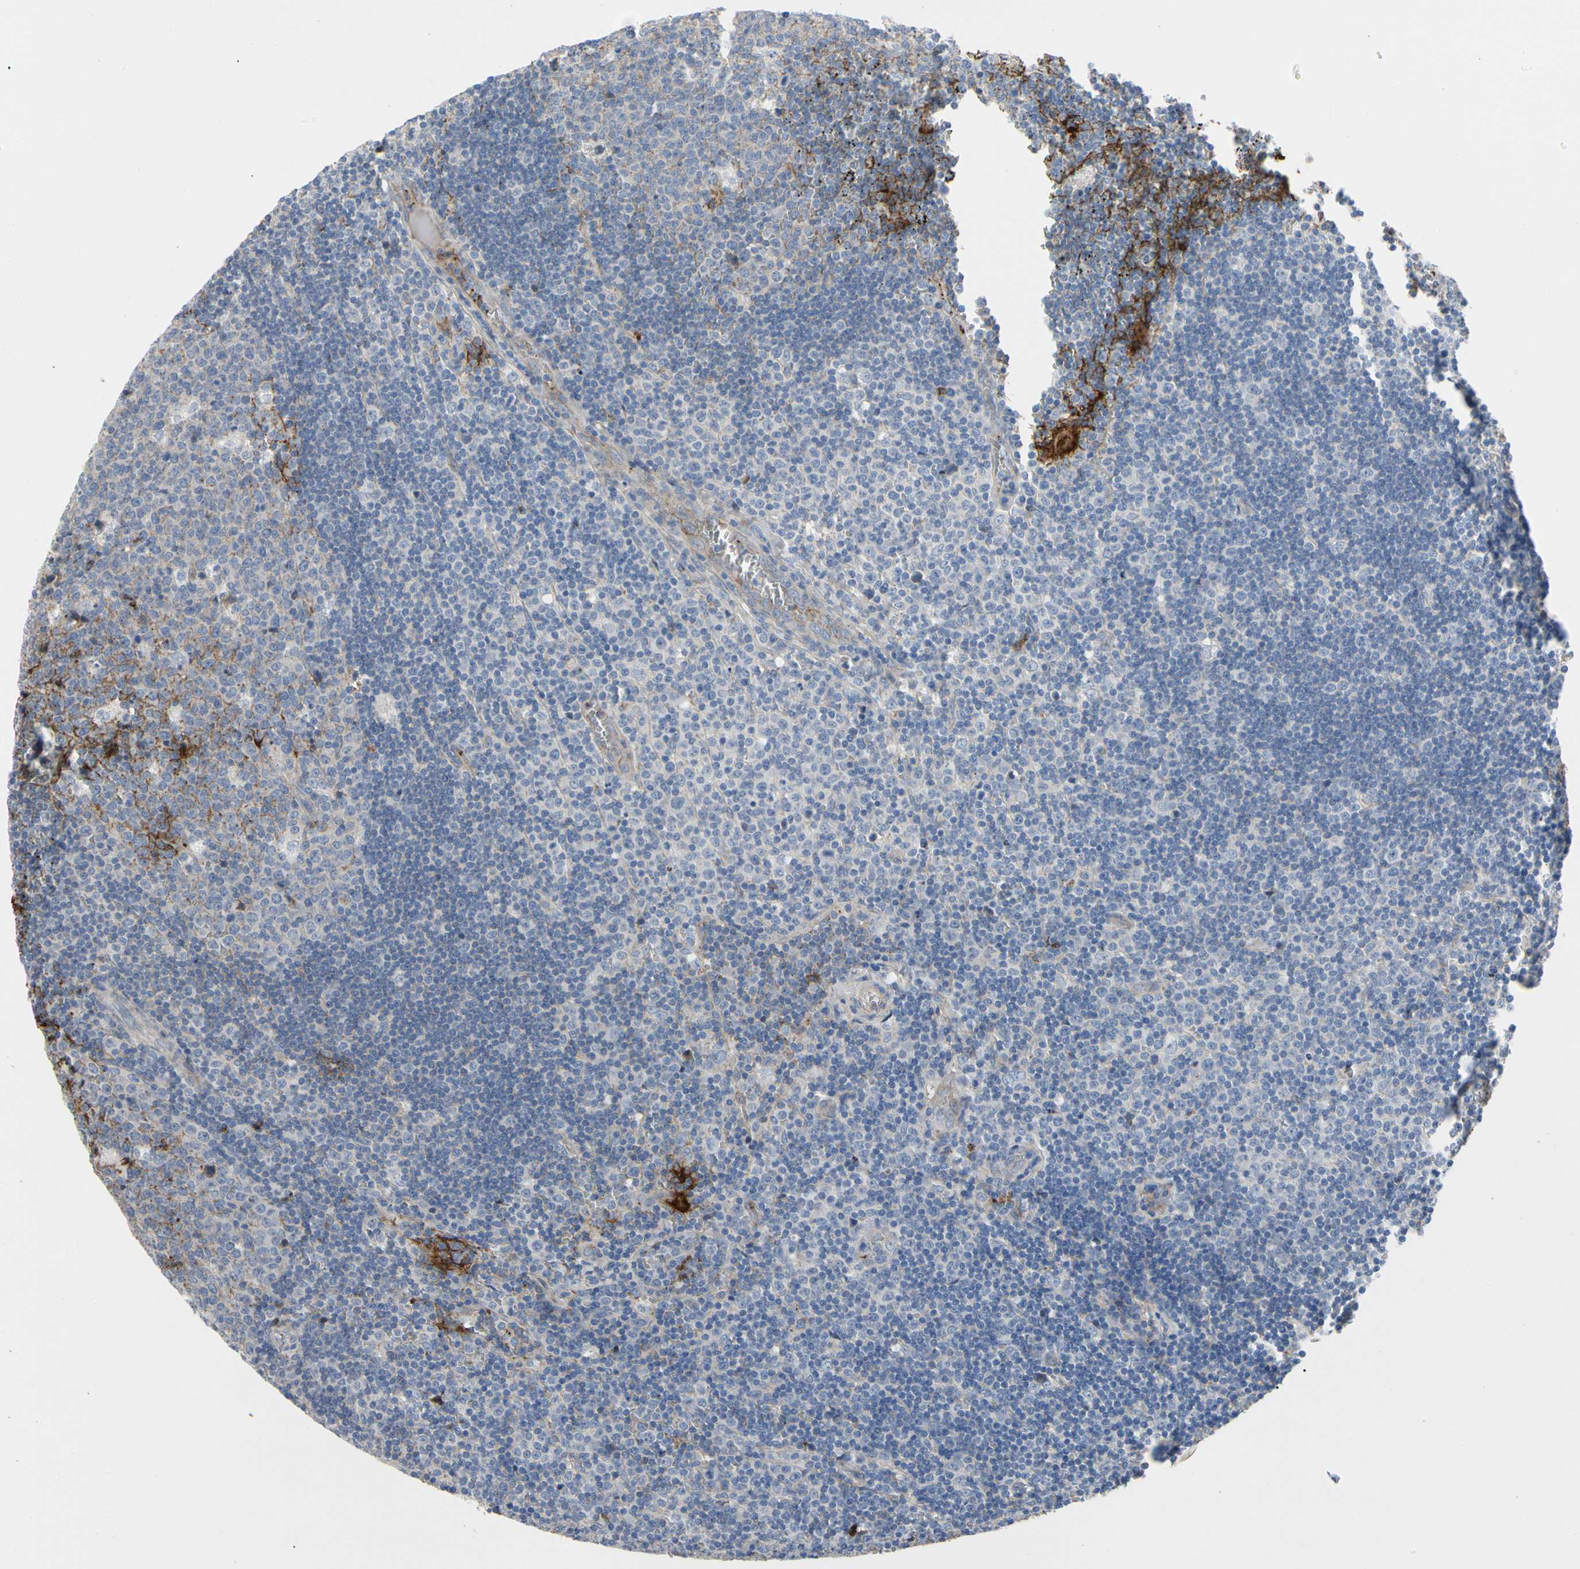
{"staining": {"intensity": "negative", "quantity": "none", "location": "none"}, "tissue": "lymph node", "cell_type": "Germinal center cells", "image_type": "normal", "snomed": [{"axis": "morphology", "description": "Normal tissue, NOS"}, {"axis": "topography", "description": "Lymph node"}, {"axis": "topography", "description": "Salivary gland"}], "caption": "DAB (3,3'-diaminobenzidine) immunohistochemical staining of normal human lymph node shows no significant staining in germinal center cells.", "gene": "FGB", "patient": {"sex": "male", "age": 8}}